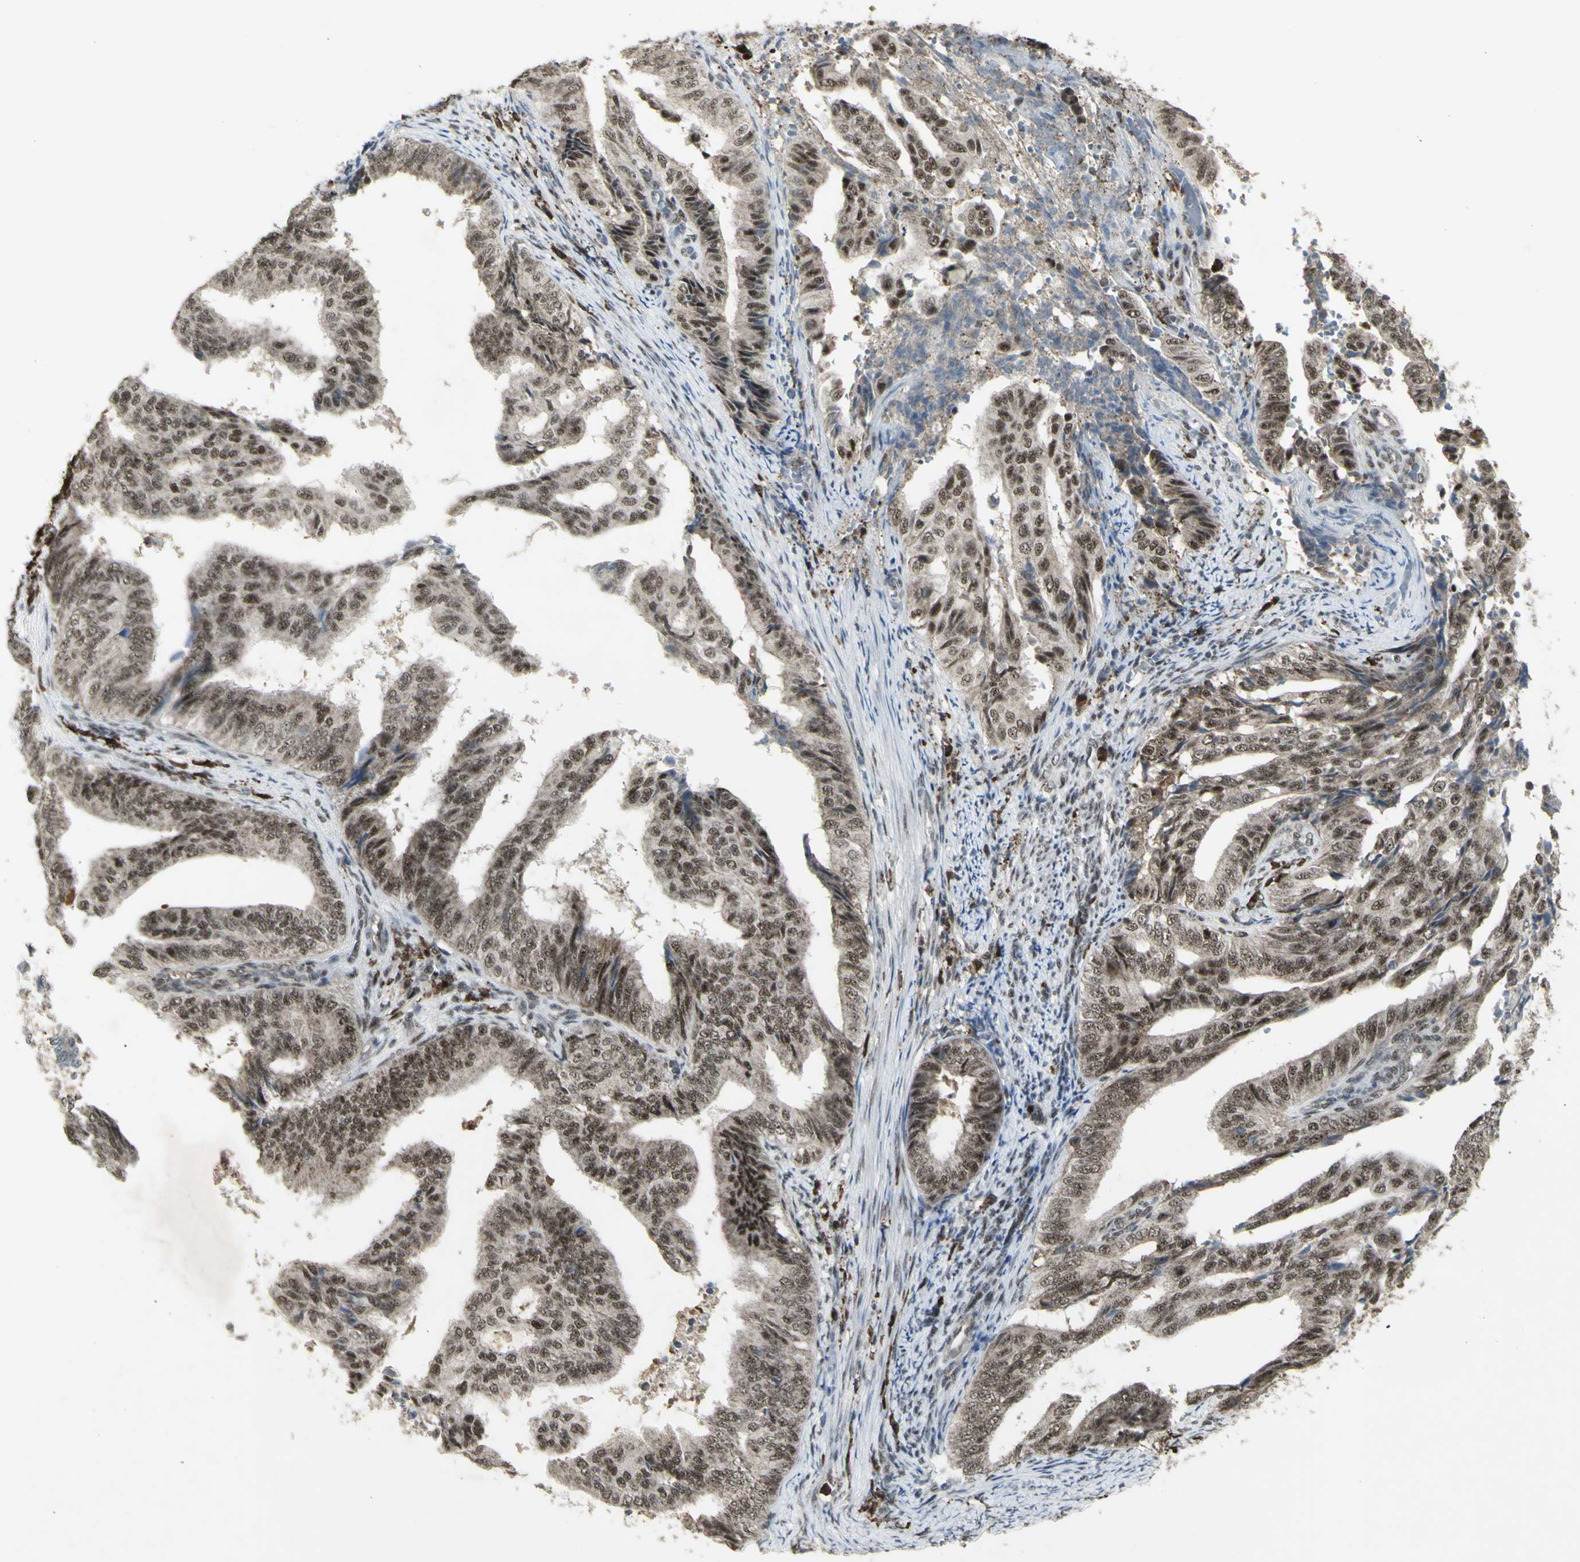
{"staining": {"intensity": "moderate", "quantity": ">75%", "location": "cytoplasmic/membranous,nuclear"}, "tissue": "endometrial cancer", "cell_type": "Tumor cells", "image_type": "cancer", "snomed": [{"axis": "morphology", "description": "Adenocarcinoma, NOS"}, {"axis": "topography", "description": "Endometrium"}], "caption": "The image demonstrates immunohistochemical staining of endometrial cancer. There is moderate cytoplasmic/membranous and nuclear positivity is identified in approximately >75% of tumor cells. (DAB IHC, brown staining for protein, blue staining for nuclei).", "gene": "CCNT1", "patient": {"sex": "female", "age": 58}}